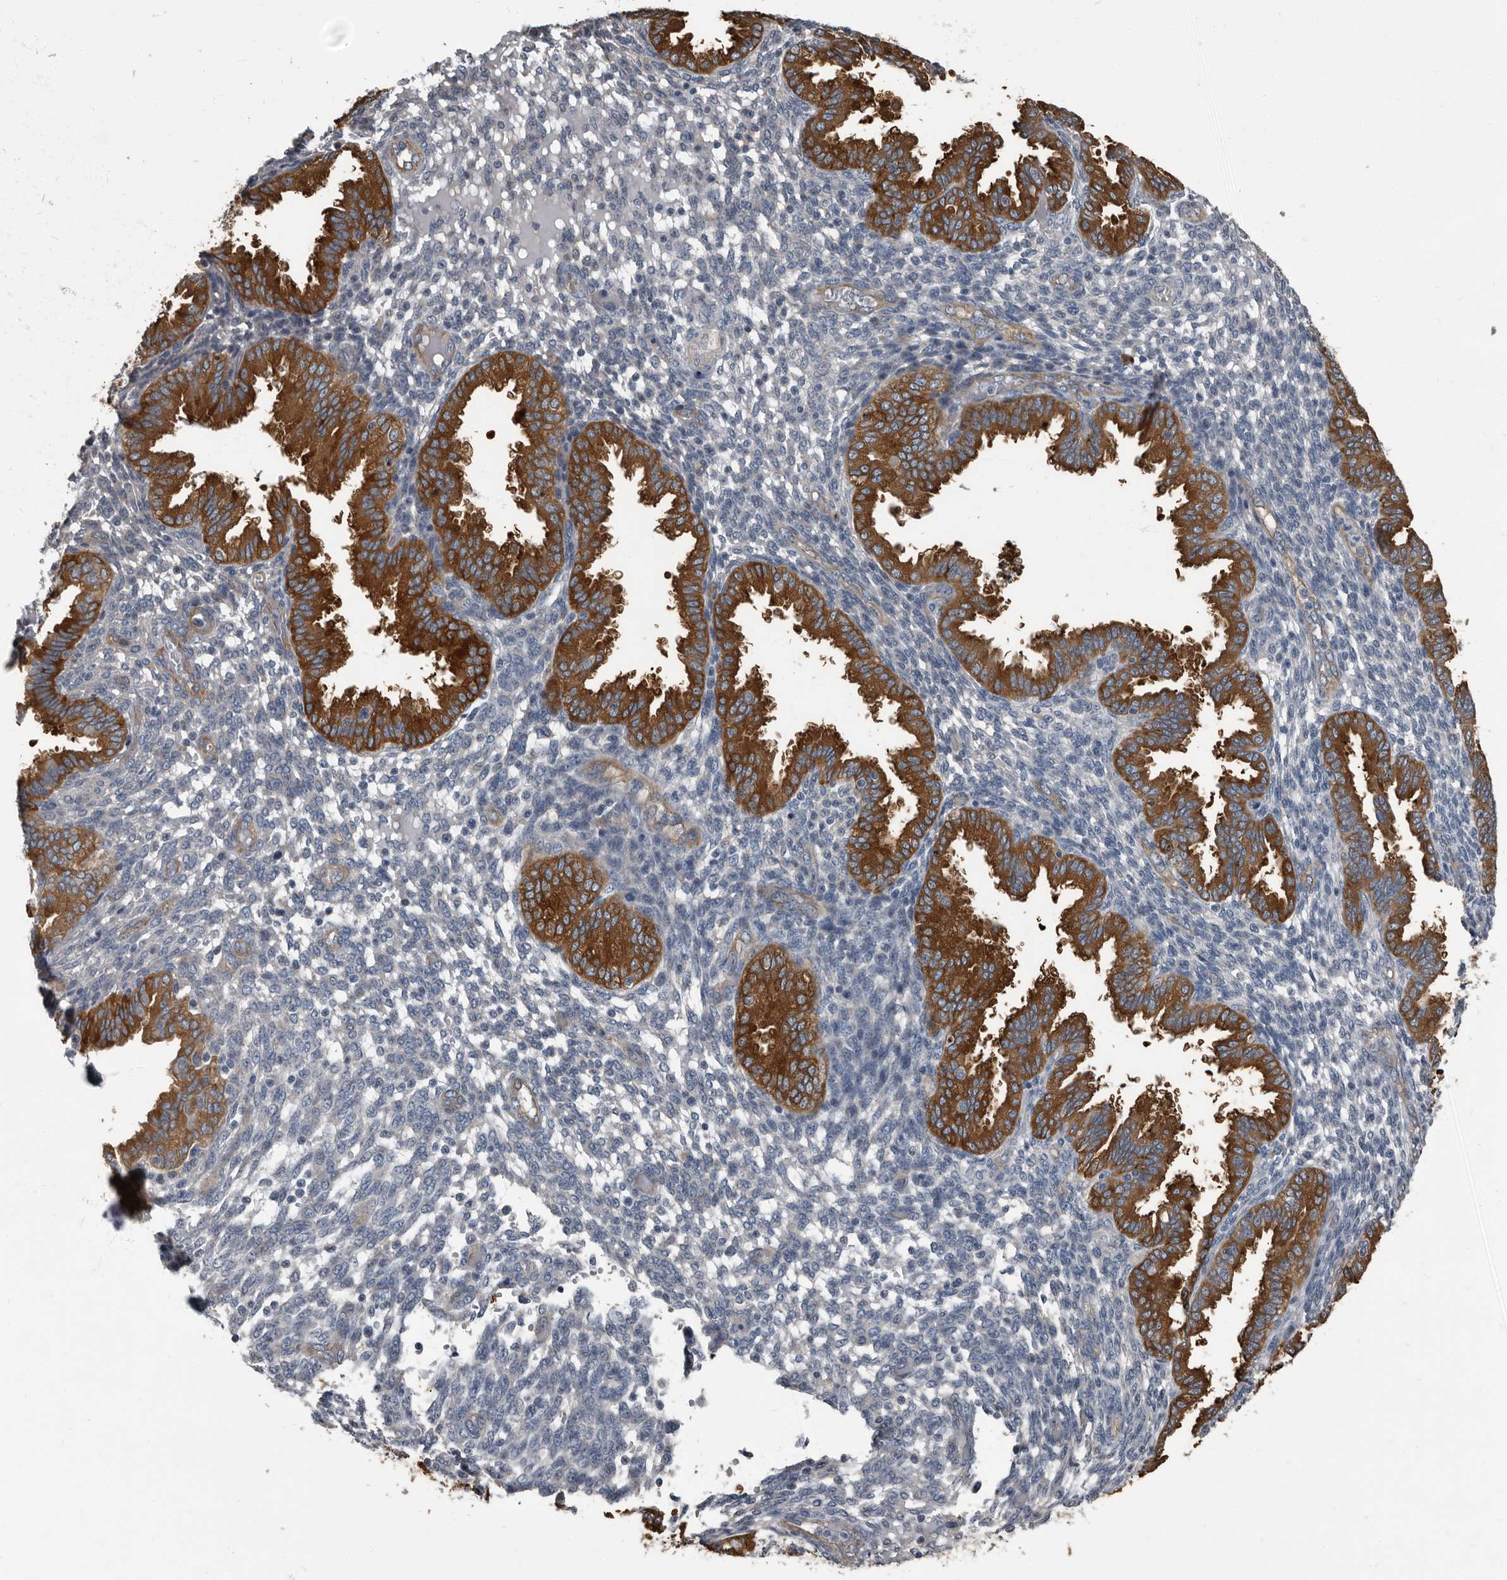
{"staining": {"intensity": "negative", "quantity": "none", "location": "none"}, "tissue": "endometrium", "cell_type": "Cells in endometrial stroma", "image_type": "normal", "snomed": [{"axis": "morphology", "description": "Normal tissue, NOS"}, {"axis": "topography", "description": "Endometrium"}], "caption": "Endometrium stained for a protein using immunohistochemistry (IHC) displays no staining cells in endometrial stroma.", "gene": "TPD52L1", "patient": {"sex": "female", "age": 33}}